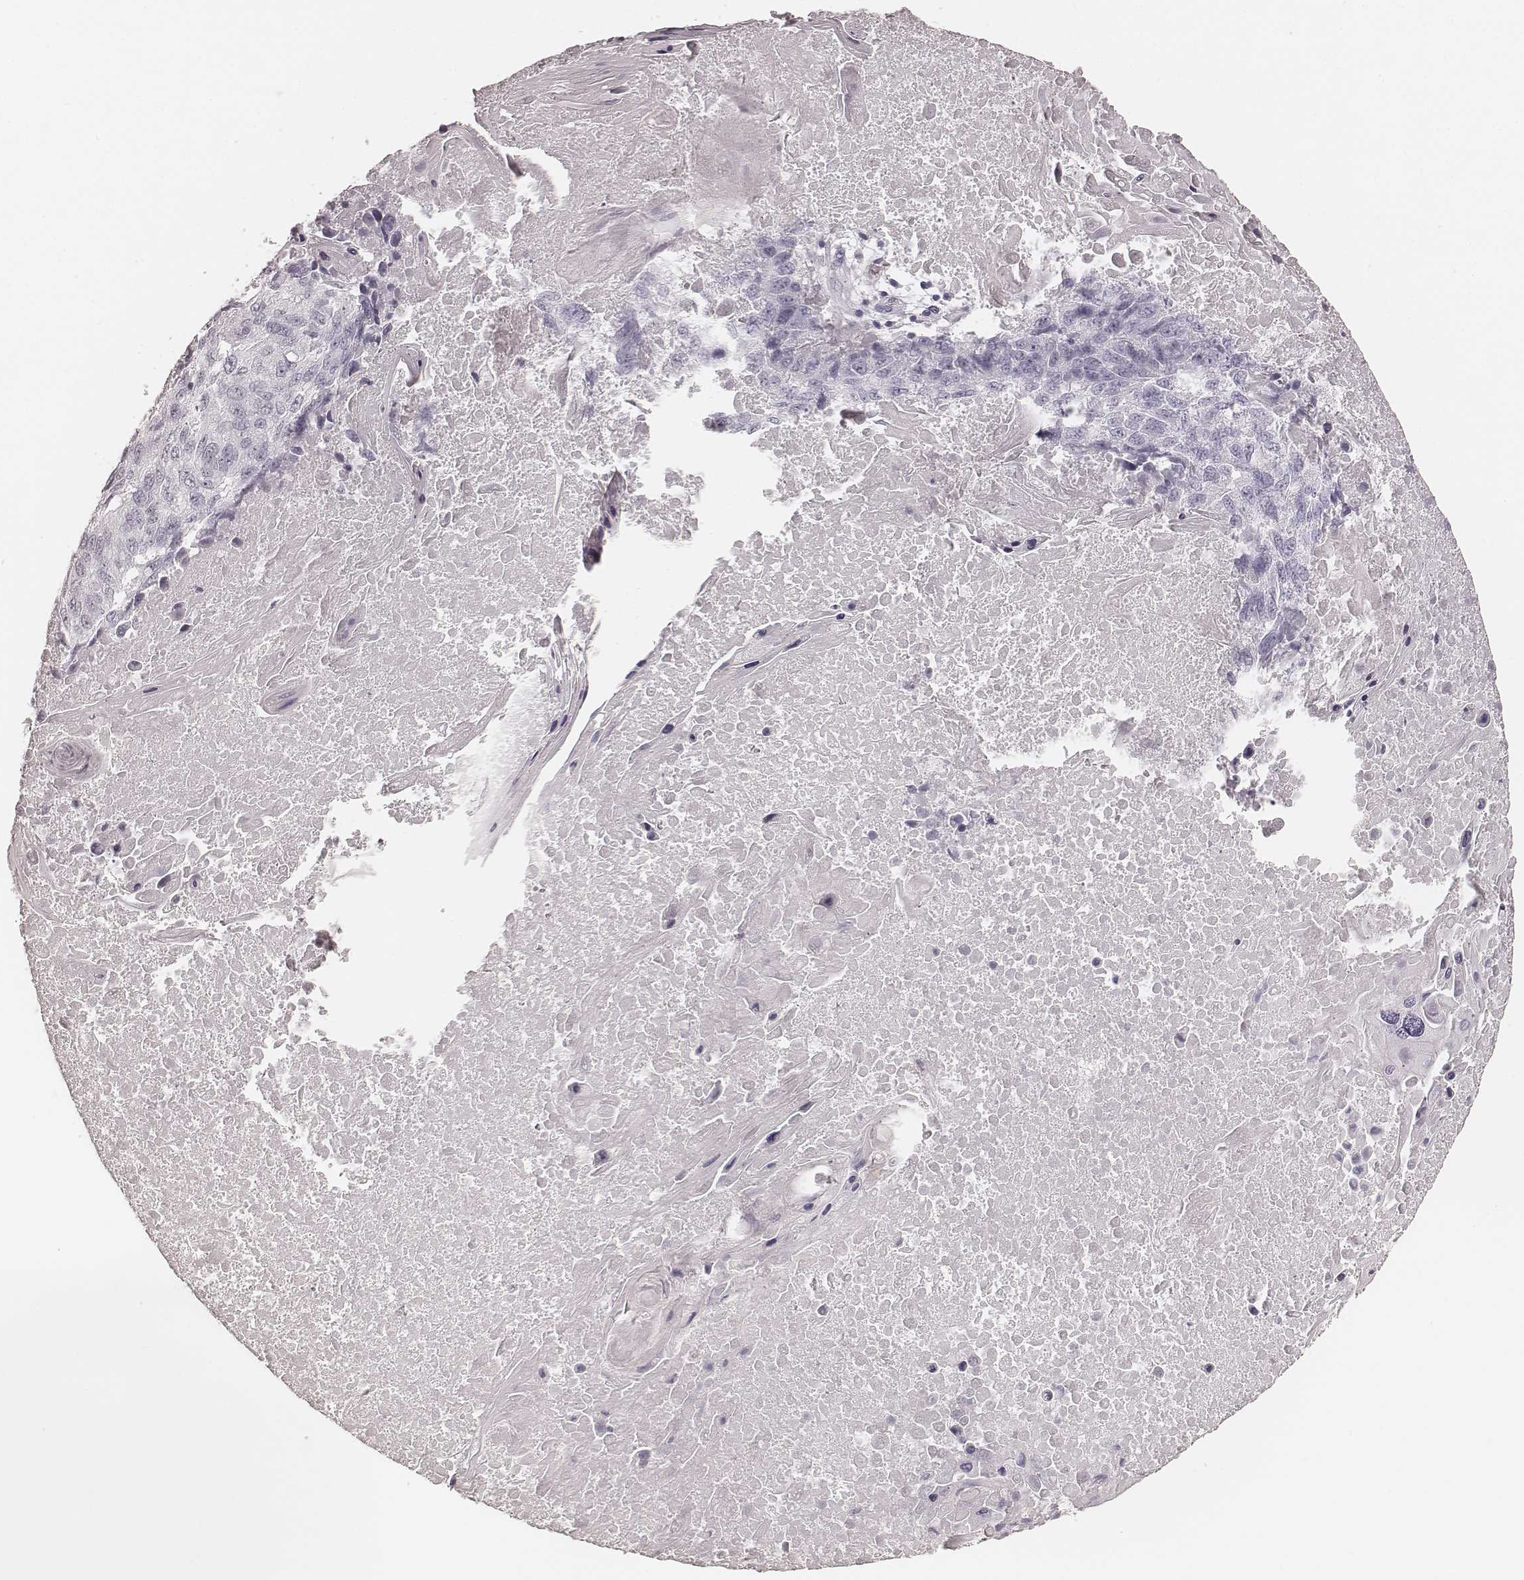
{"staining": {"intensity": "negative", "quantity": "none", "location": "none"}, "tissue": "lung cancer", "cell_type": "Tumor cells", "image_type": "cancer", "snomed": [{"axis": "morphology", "description": "Squamous cell carcinoma, NOS"}, {"axis": "topography", "description": "Lung"}], "caption": "The histopathology image reveals no staining of tumor cells in lung cancer (squamous cell carcinoma).", "gene": "KRT26", "patient": {"sex": "male", "age": 73}}